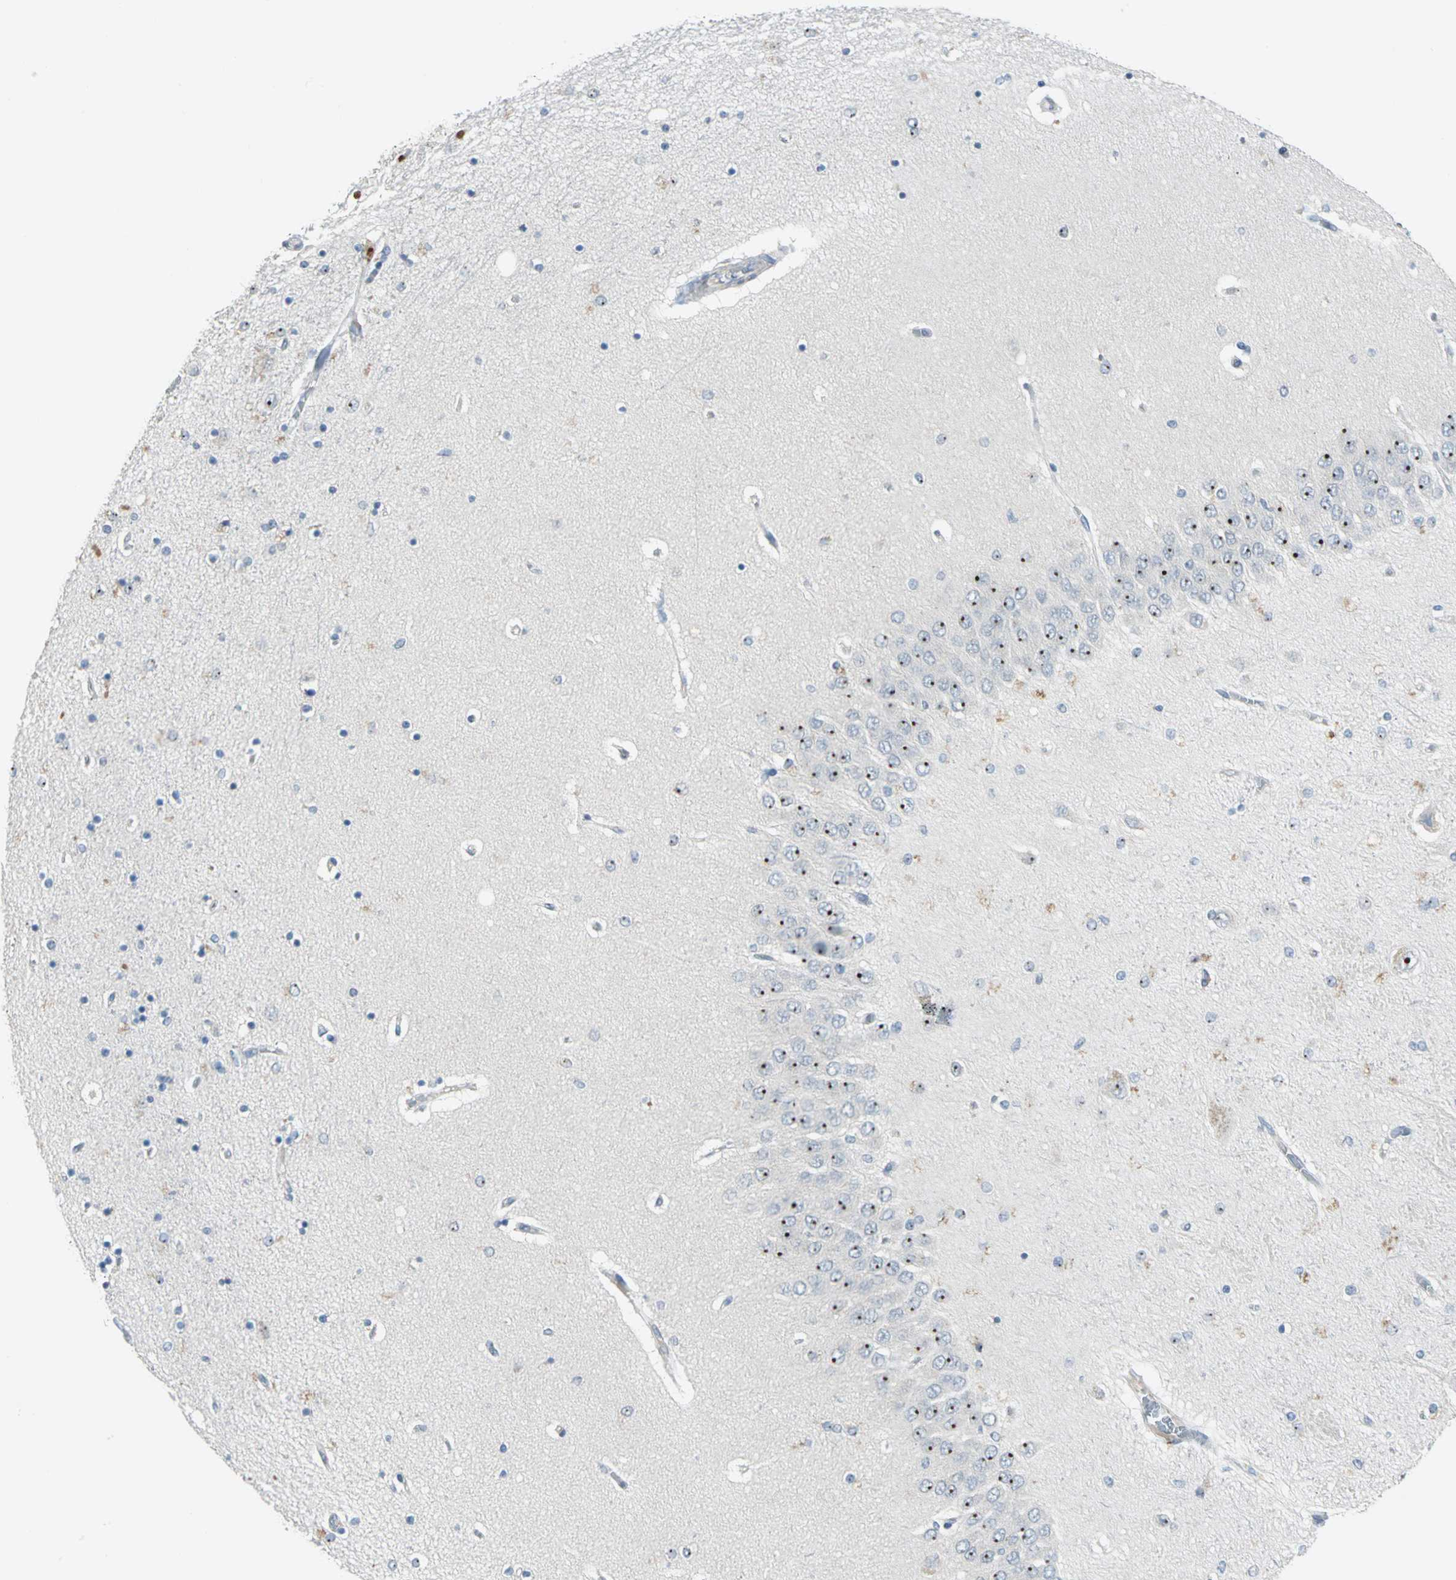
{"staining": {"intensity": "strong", "quantity": "25%-75%", "location": "nuclear"}, "tissue": "hippocampus", "cell_type": "Glial cells", "image_type": "normal", "snomed": [{"axis": "morphology", "description": "Normal tissue, NOS"}, {"axis": "topography", "description": "Hippocampus"}], "caption": "Brown immunohistochemical staining in normal hippocampus exhibits strong nuclear staining in about 25%-75% of glial cells. (IHC, brightfield microscopy, high magnification).", "gene": "MYBBP1A", "patient": {"sex": "female", "age": 54}}